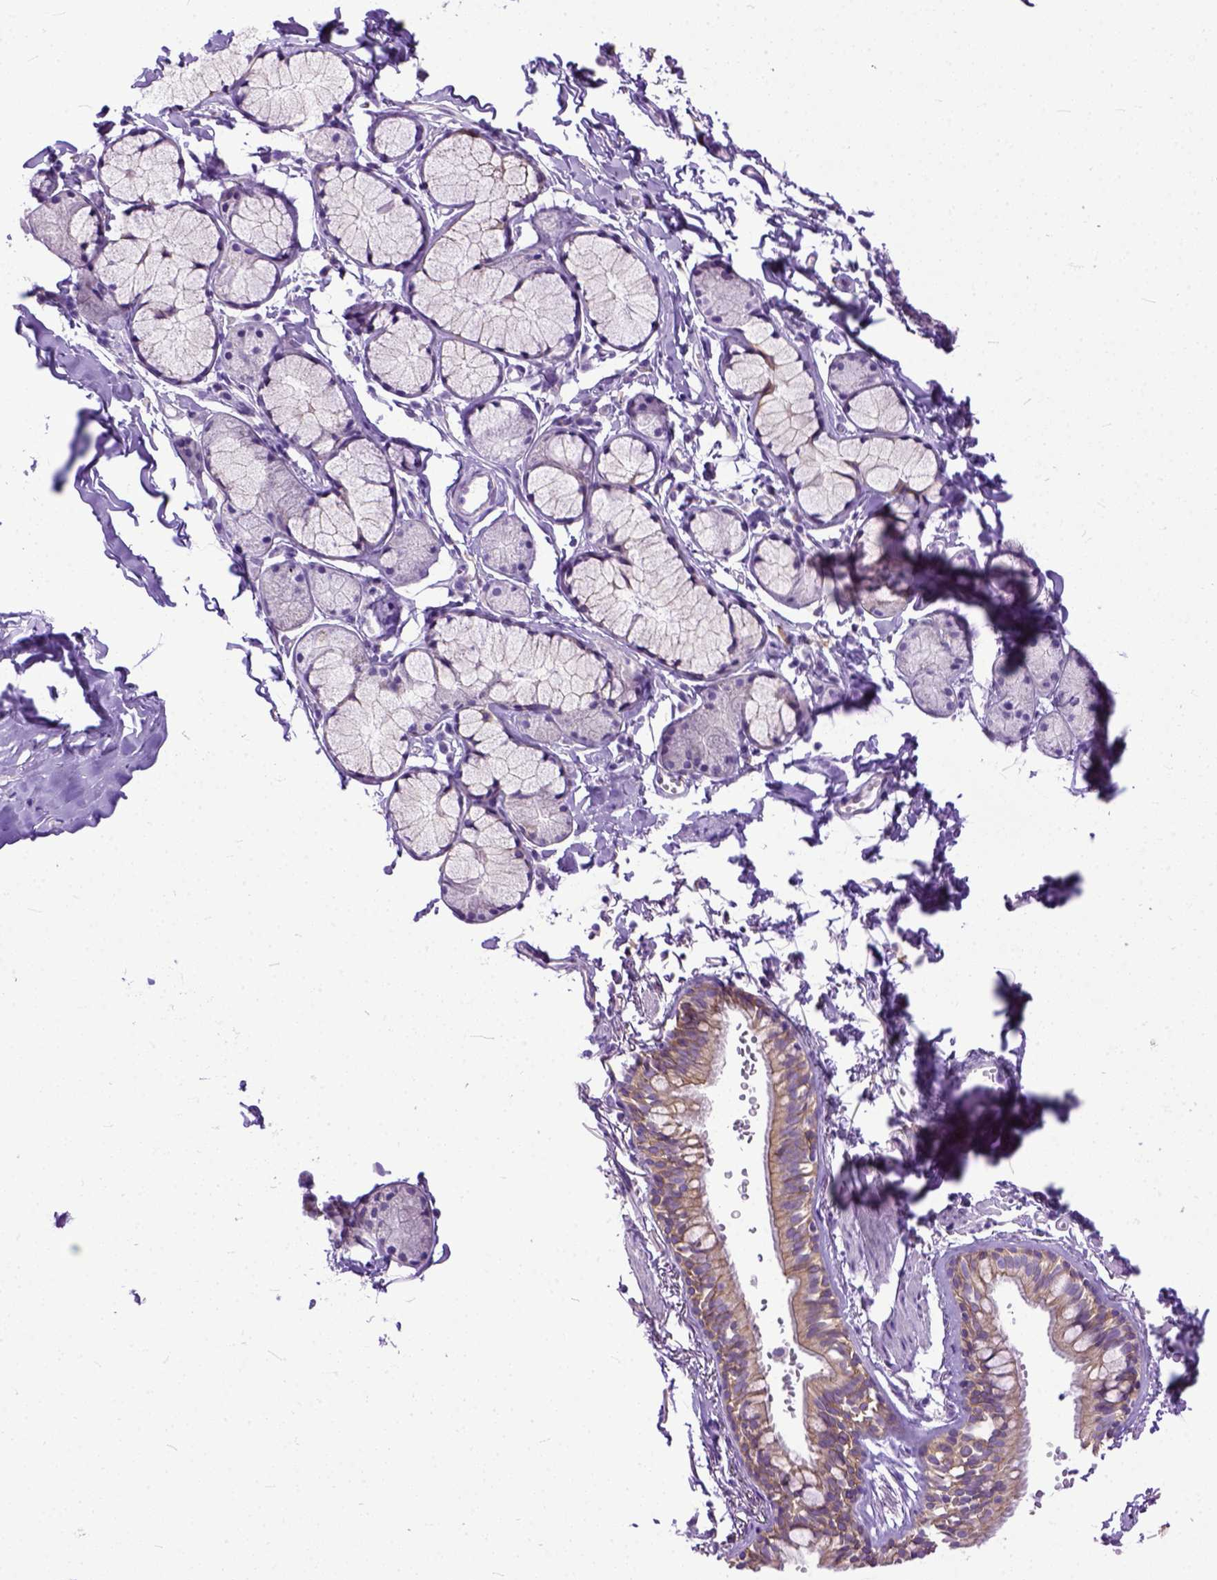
{"staining": {"intensity": "moderate", "quantity": ">75%", "location": "cytoplasmic/membranous"}, "tissue": "bronchus", "cell_type": "Respiratory epithelial cells", "image_type": "normal", "snomed": [{"axis": "morphology", "description": "Normal tissue, NOS"}, {"axis": "topography", "description": "Cartilage tissue"}, {"axis": "topography", "description": "Bronchus"}], "caption": "Immunohistochemical staining of normal human bronchus exhibits moderate cytoplasmic/membranous protein expression in approximately >75% of respiratory epithelial cells.", "gene": "PPL", "patient": {"sex": "female", "age": 59}}